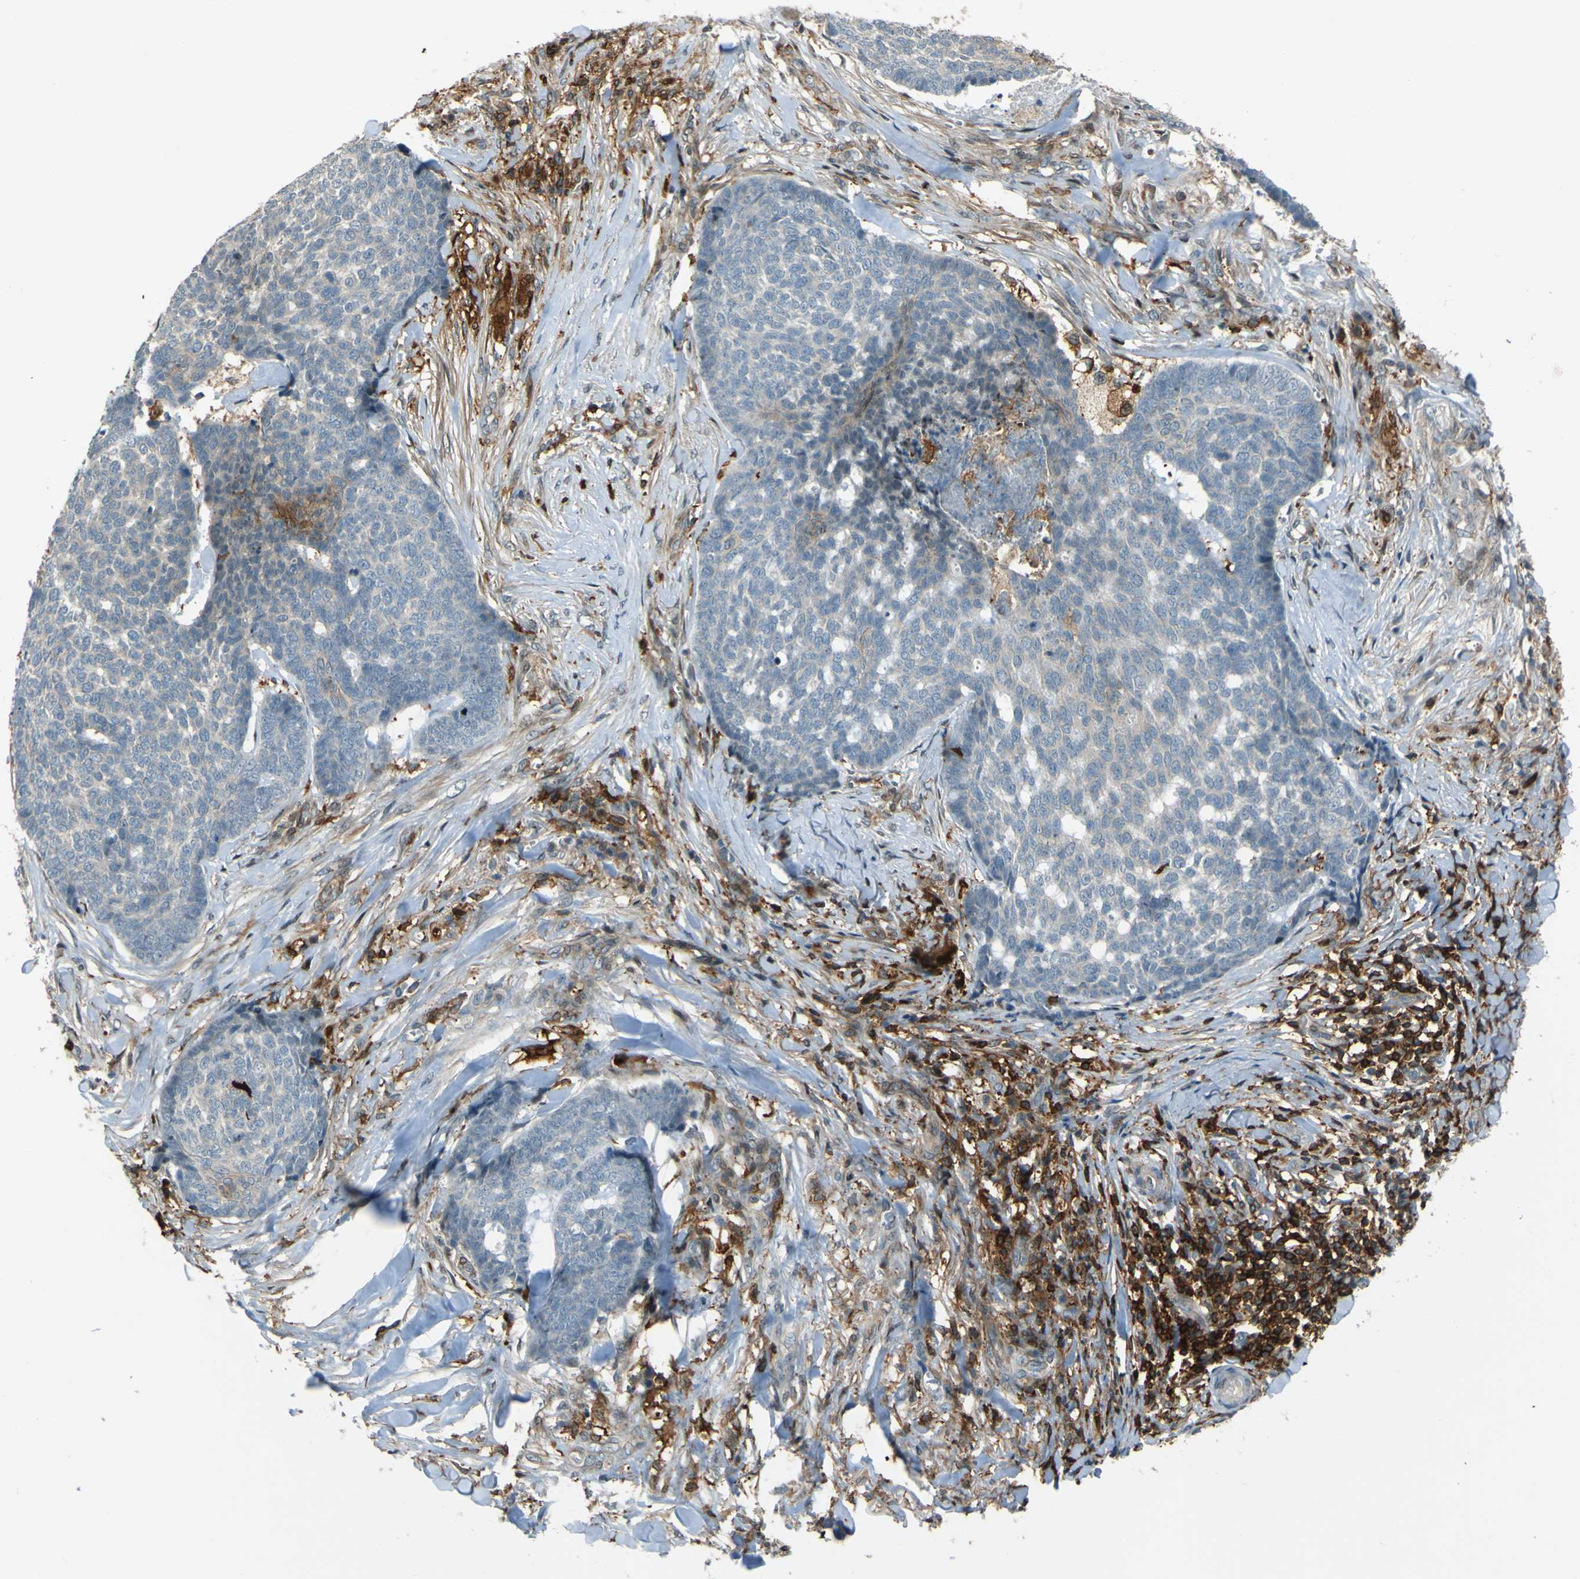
{"staining": {"intensity": "weak", "quantity": "<25%", "location": "cytoplasmic/membranous"}, "tissue": "skin cancer", "cell_type": "Tumor cells", "image_type": "cancer", "snomed": [{"axis": "morphology", "description": "Basal cell carcinoma"}, {"axis": "topography", "description": "Skin"}], "caption": "Skin basal cell carcinoma stained for a protein using IHC reveals no staining tumor cells.", "gene": "PCDHB5", "patient": {"sex": "male", "age": 84}}